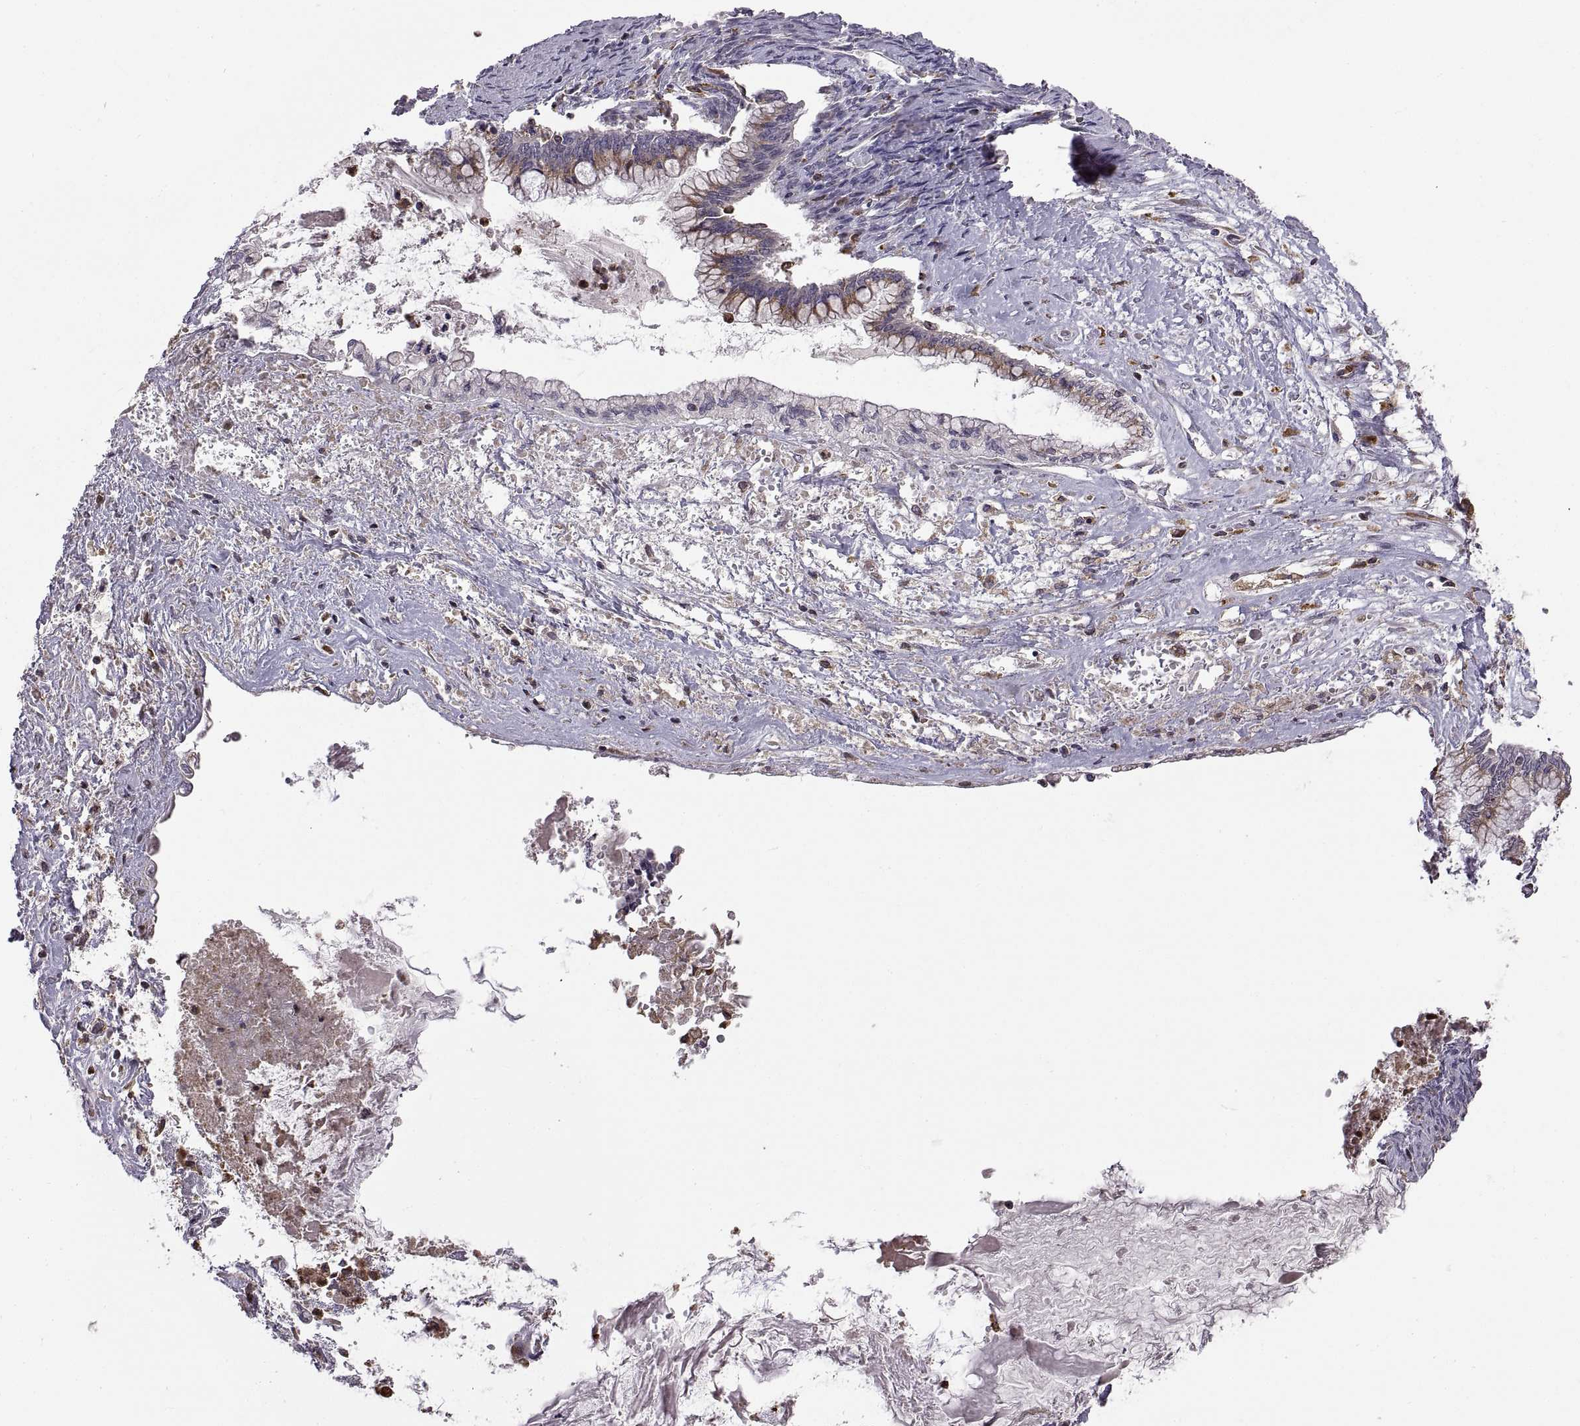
{"staining": {"intensity": "moderate", "quantity": "25%-75%", "location": "cytoplasmic/membranous"}, "tissue": "ovarian cancer", "cell_type": "Tumor cells", "image_type": "cancer", "snomed": [{"axis": "morphology", "description": "Cystadenocarcinoma, mucinous, NOS"}, {"axis": "topography", "description": "Ovary"}], "caption": "Ovarian cancer (mucinous cystadenocarcinoma) stained for a protein exhibits moderate cytoplasmic/membranous positivity in tumor cells. Immunohistochemistry stains the protein in brown and the nuclei are stained blue.", "gene": "ACAP1", "patient": {"sex": "female", "age": 67}}